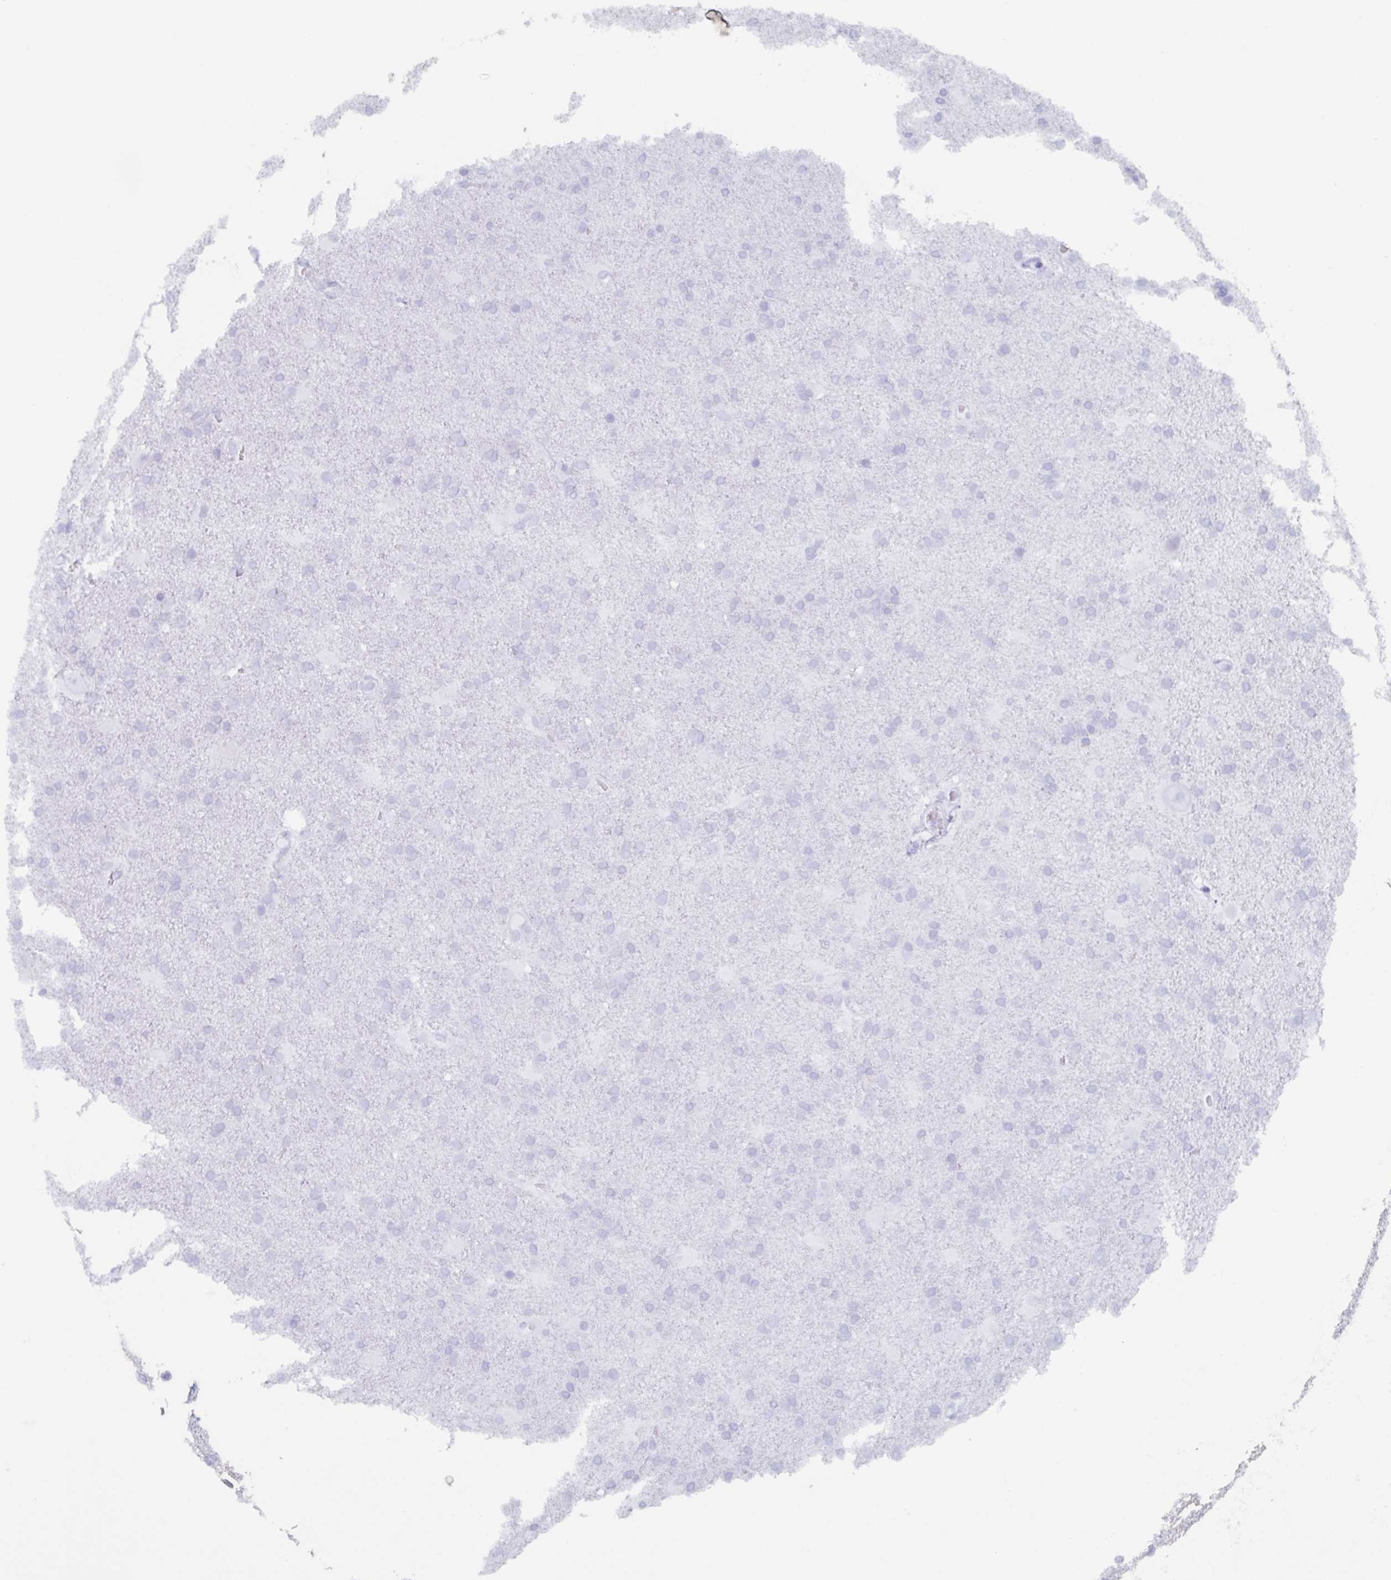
{"staining": {"intensity": "negative", "quantity": "none", "location": "none"}, "tissue": "glioma", "cell_type": "Tumor cells", "image_type": "cancer", "snomed": [{"axis": "morphology", "description": "Glioma, malignant, Low grade"}, {"axis": "topography", "description": "Brain"}], "caption": "Tumor cells are negative for brown protein staining in glioma.", "gene": "AGFG2", "patient": {"sex": "male", "age": 66}}